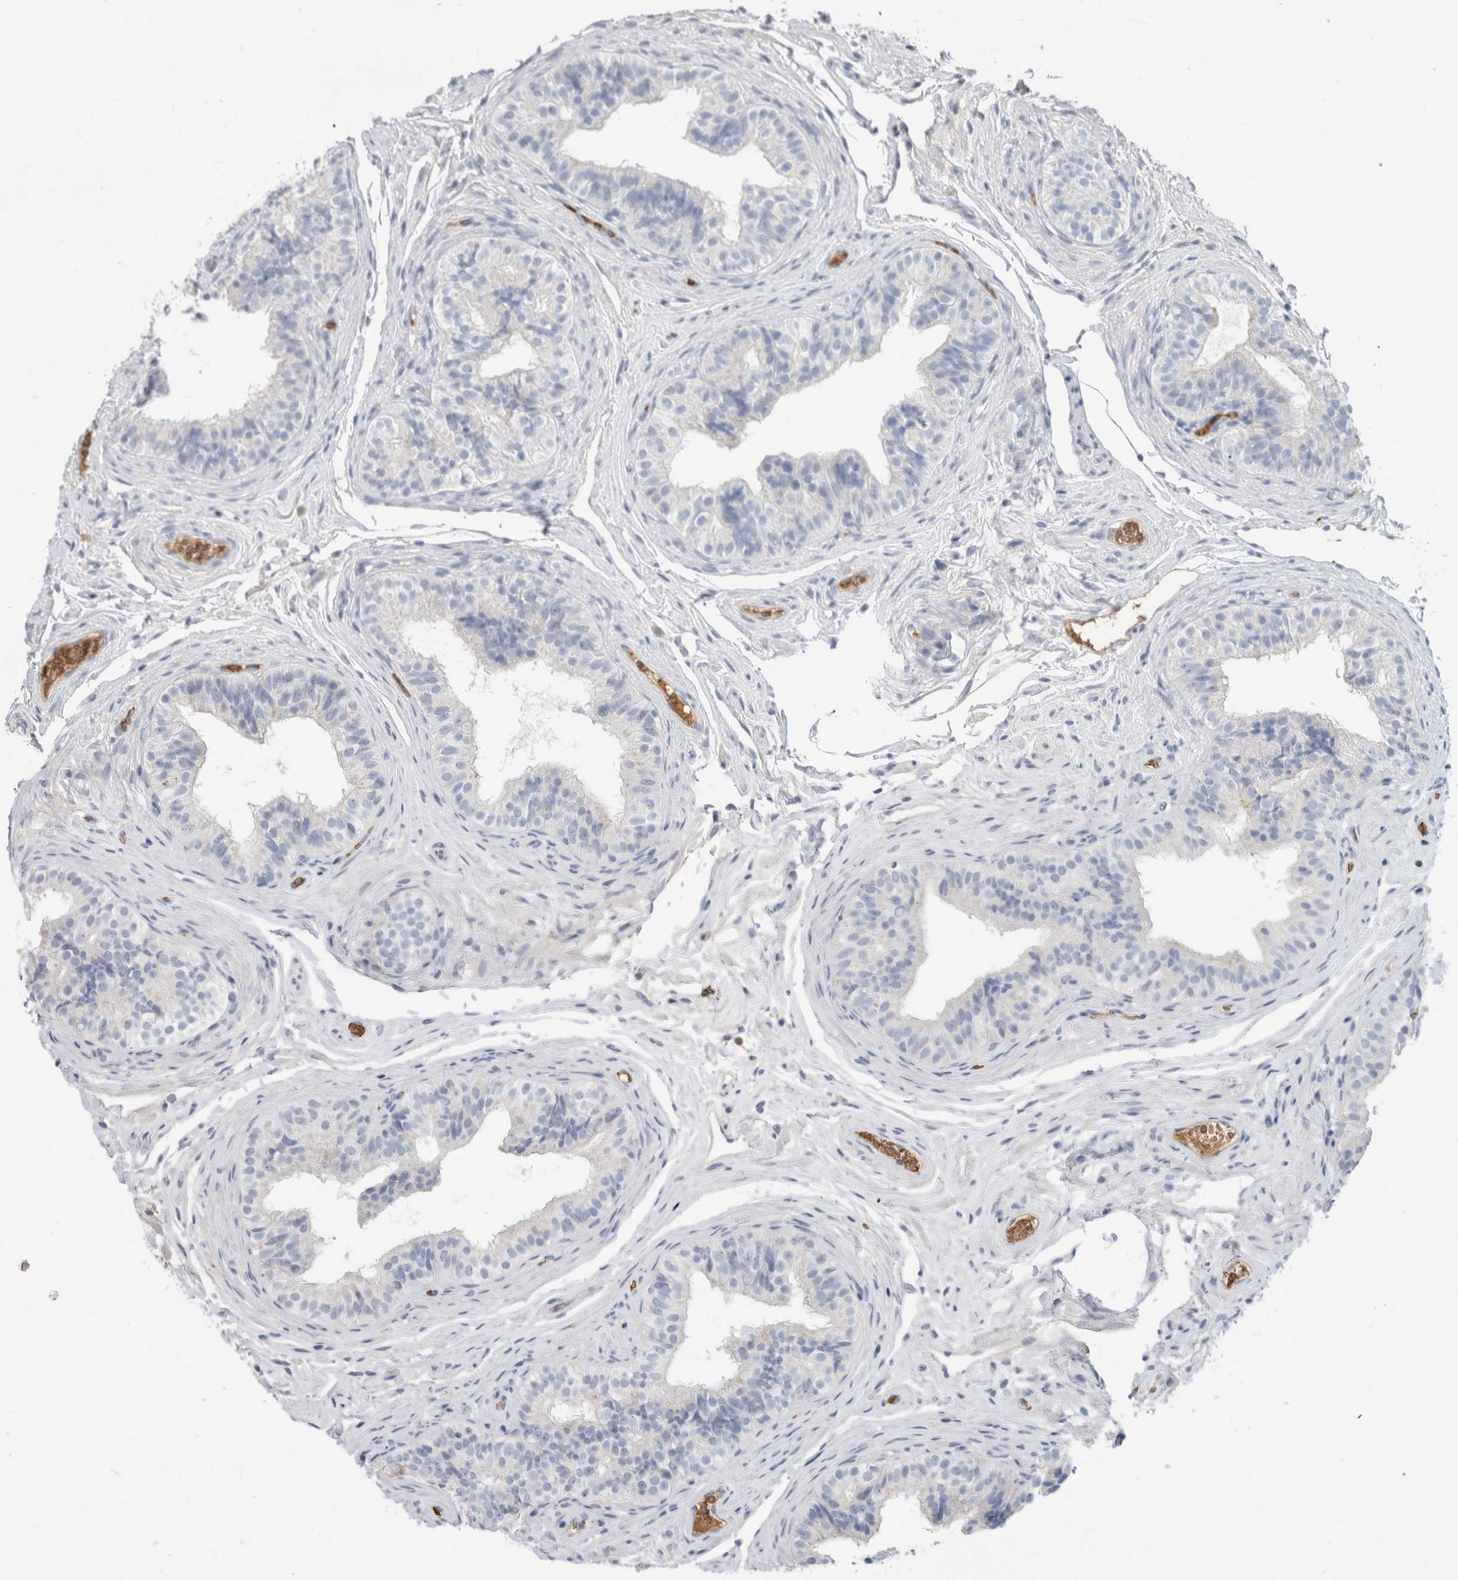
{"staining": {"intensity": "negative", "quantity": "none", "location": "none"}, "tissue": "epididymis", "cell_type": "Glandular cells", "image_type": "normal", "snomed": [{"axis": "morphology", "description": "Normal tissue, NOS"}, {"axis": "topography", "description": "Epididymis"}], "caption": "DAB immunohistochemical staining of unremarkable epididymis reveals no significant expression in glandular cells.", "gene": "CA1", "patient": {"sex": "male", "age": 49}}